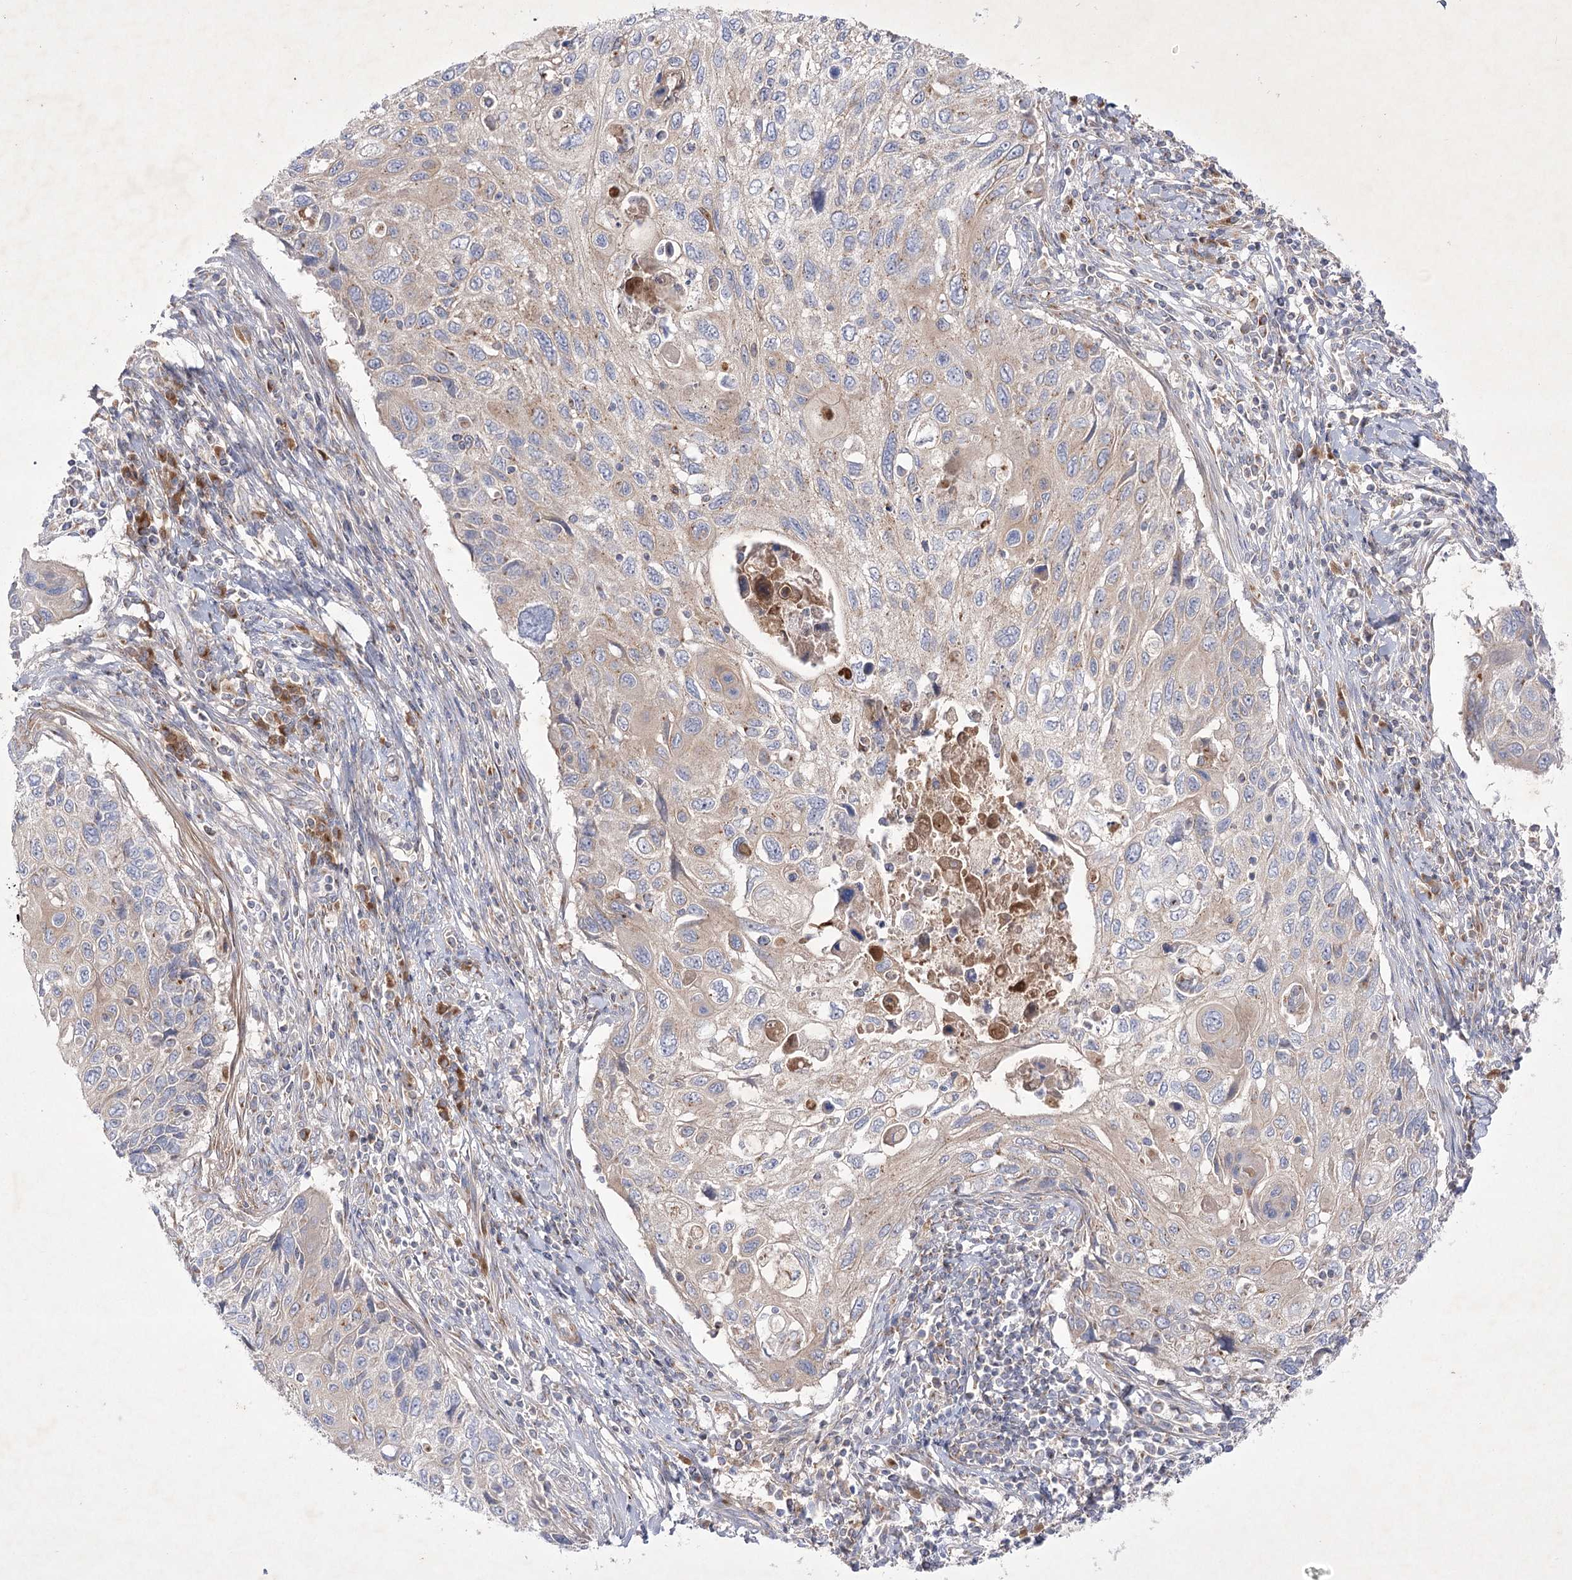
{"staining": {"intensity": "negative", "quantity": "none", "location": "none"}, "tissue": "cervical cancer", "cell_type": "Tumor cells", "image_type": "cancer", "snomed": [{"axis": "morphology", "description": "Squamous cell carcinoma, NOS"}, {"axis": "topography", "description": "Cervix"}], "caption": "A photomicrograph of human squamous cell carcinoma (cervical) is negative for staining in tumor cells.", "gene": "GBF1", "patient": {"sex": "female", "age": 70}}